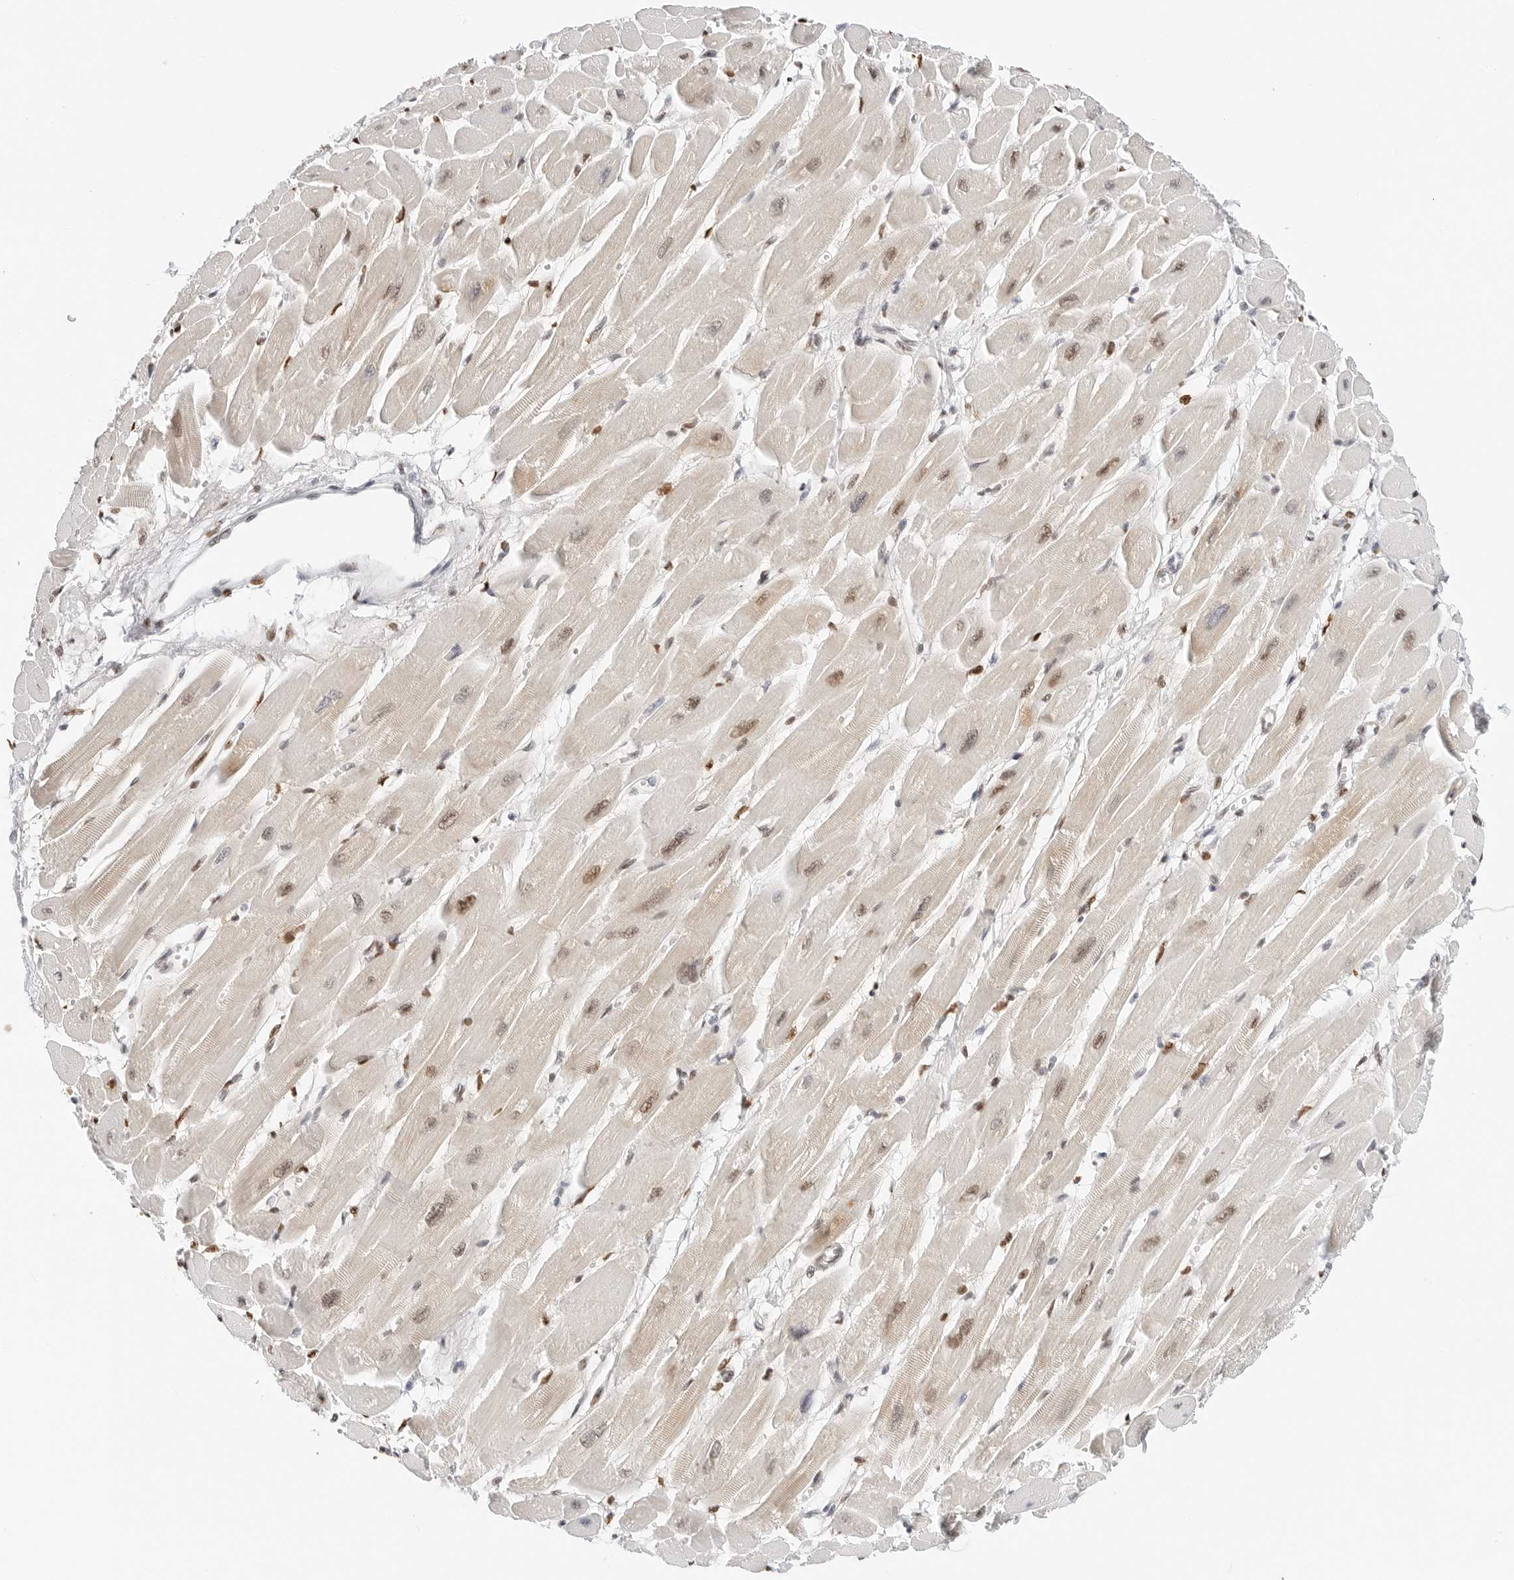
{"staining": {"intensity": "moderate", "quantity": "25%-75%", "location": "cytoplasmic/membranous,nuclear"}, "tissue": "heart muscle", "cell_type": "Cardiomyocytes", "image_type": "normal", "snomed": [{"axis": "morphology", "description": "Normal tissue, NOS"}, {"axis": "topography", "description": "Heart"}], "caption": "A medium amount of moderate cytoplasmic/membranous,nuclear staining is seen in approximately 25%-75% of cardiomyocytes in benign heart muscle. (brown staining indicates protein expression, while blue staining denotes nuclei).", "gene": "SPIDR", "patient": {"sex": "female", "age": 54}}